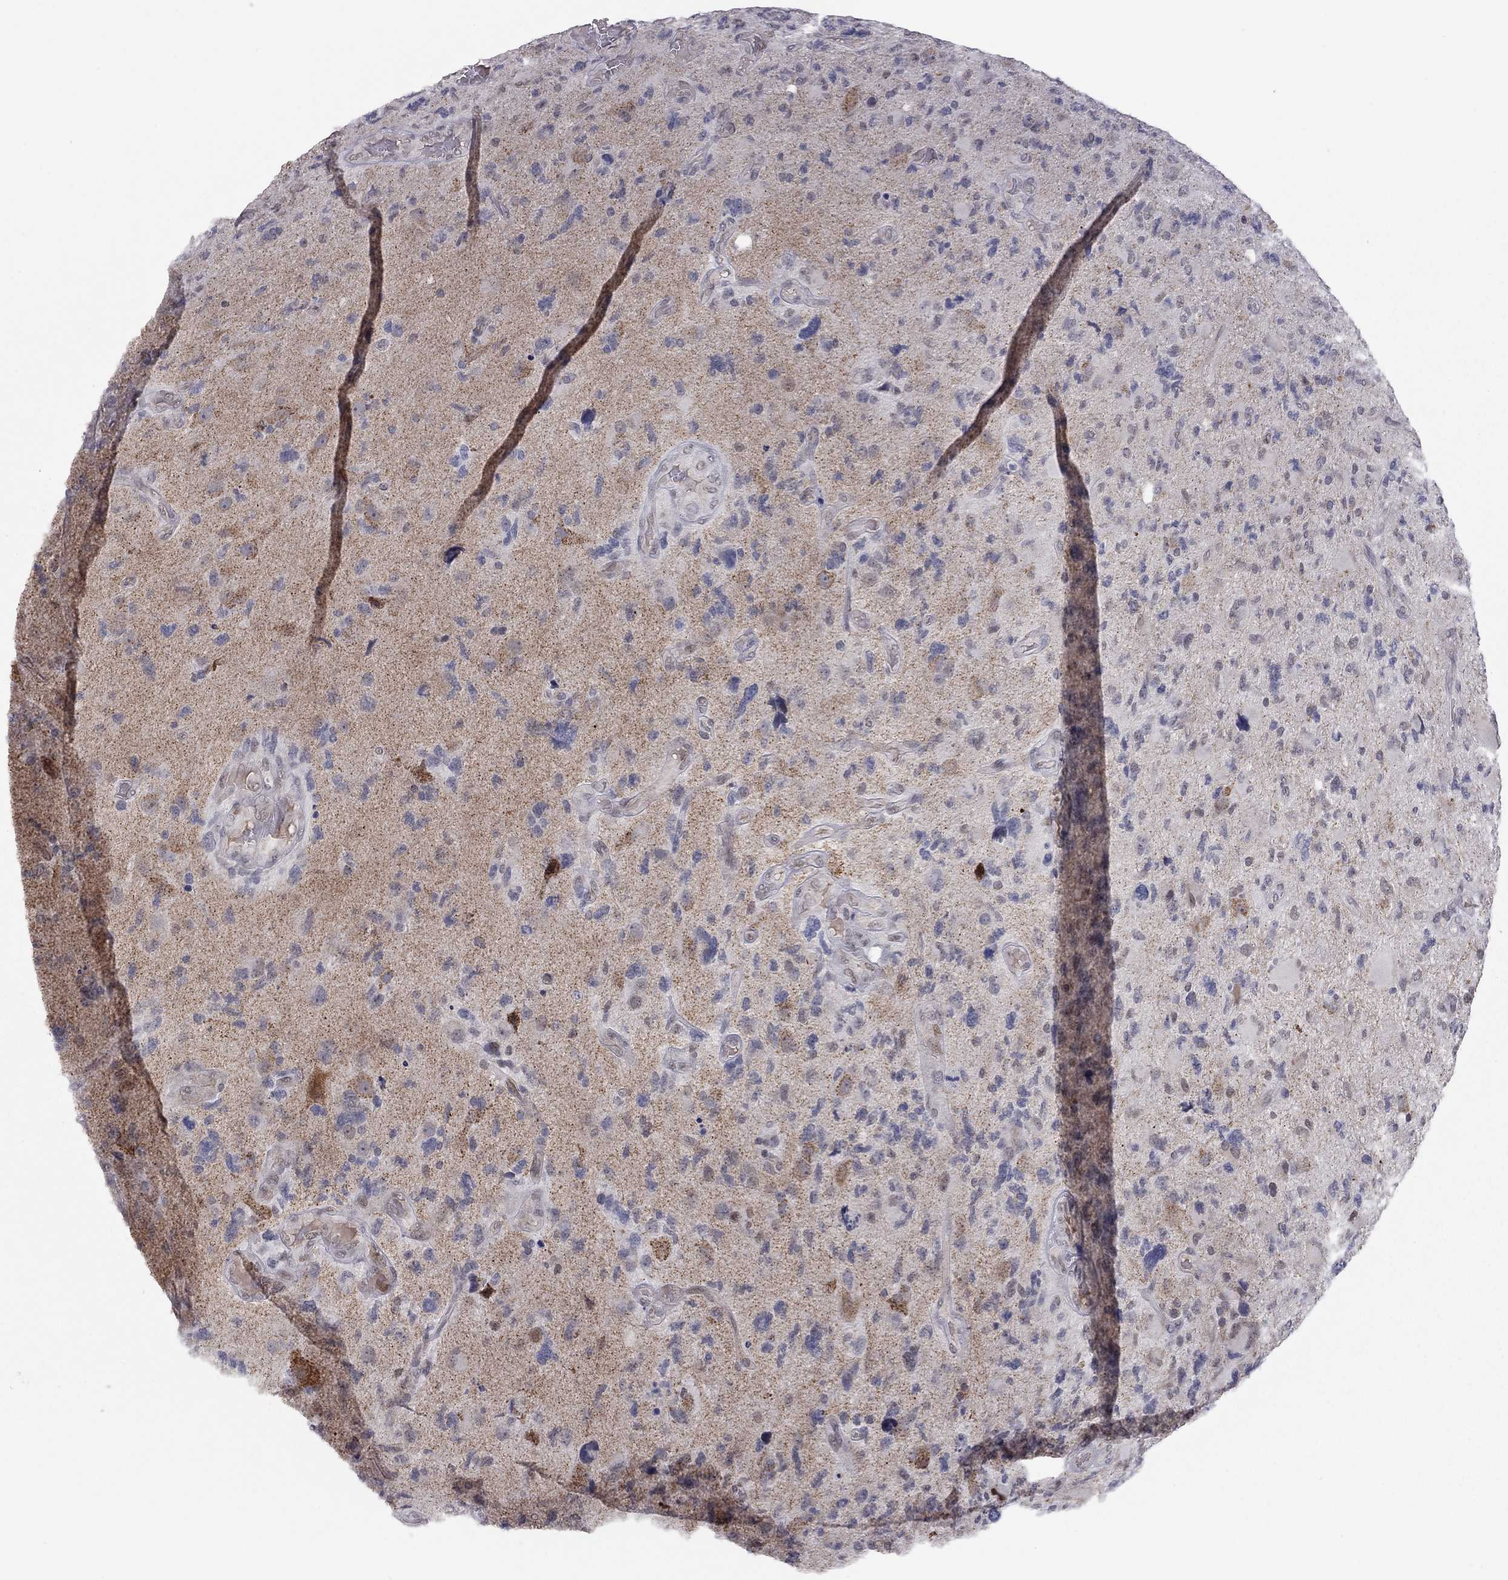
{"staining": {"intensity": "negative", "quantity": "none", "location": "none"}, "tissue": "glioma", "cell_type": "Tumor cells", "image_type": "cancer", "snomed": [{"axis": "morphology", "description": "Glioma, malignant, High grade"}, {"axis": "topography", "description": "Cerebral cortex"}], "caption": "IHC image of malignant high-grade glioma stained for a protein (brown), which exhibits no expression in tumor cells. The staining is performed using DAB brown chromogen with nuclei counter-stained in using hematoxylin.", "gene": "MC3R", "patient": {"sex": "male", "age": 70}}